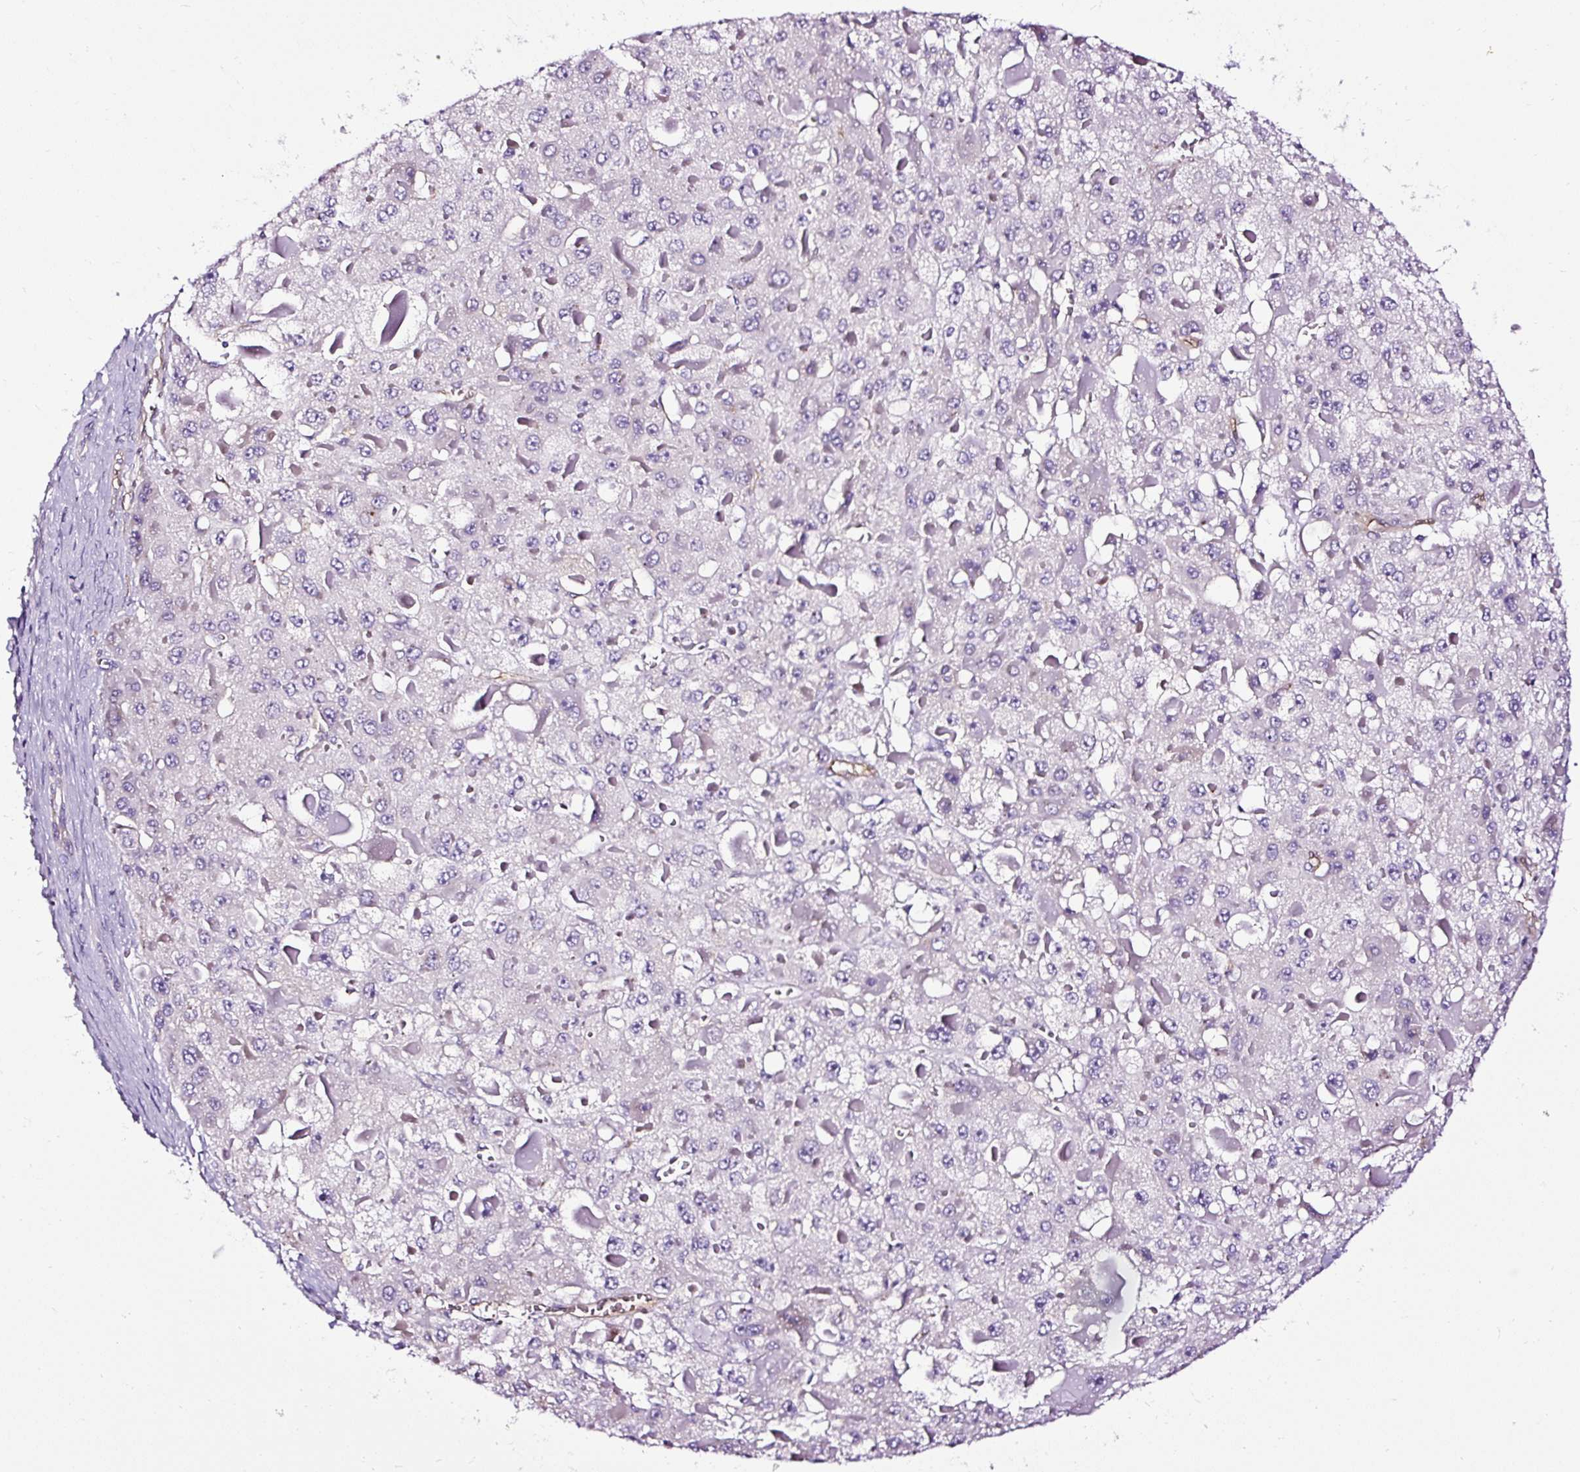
{"staining": {"intensity": "negative", "quantity": "none", "location": "none"}, "tissue": "liver cancer", "cell_type": "Tumor cells", "image_type": "cancer", "snomed": [{"axis": "morphology", "description": "Carcinoma, Hepatocellular, NOS"}, {"axis": "topography", "description": "Liver"}], "caption": "Tumor cells are negative for protein expression in human liver cancer (hepatocellular carcinoma). (IHC, brightfield microscopy, high magnification).", "gene": "SLC7A8", "patient": {"sex": "female", "age": 73}}